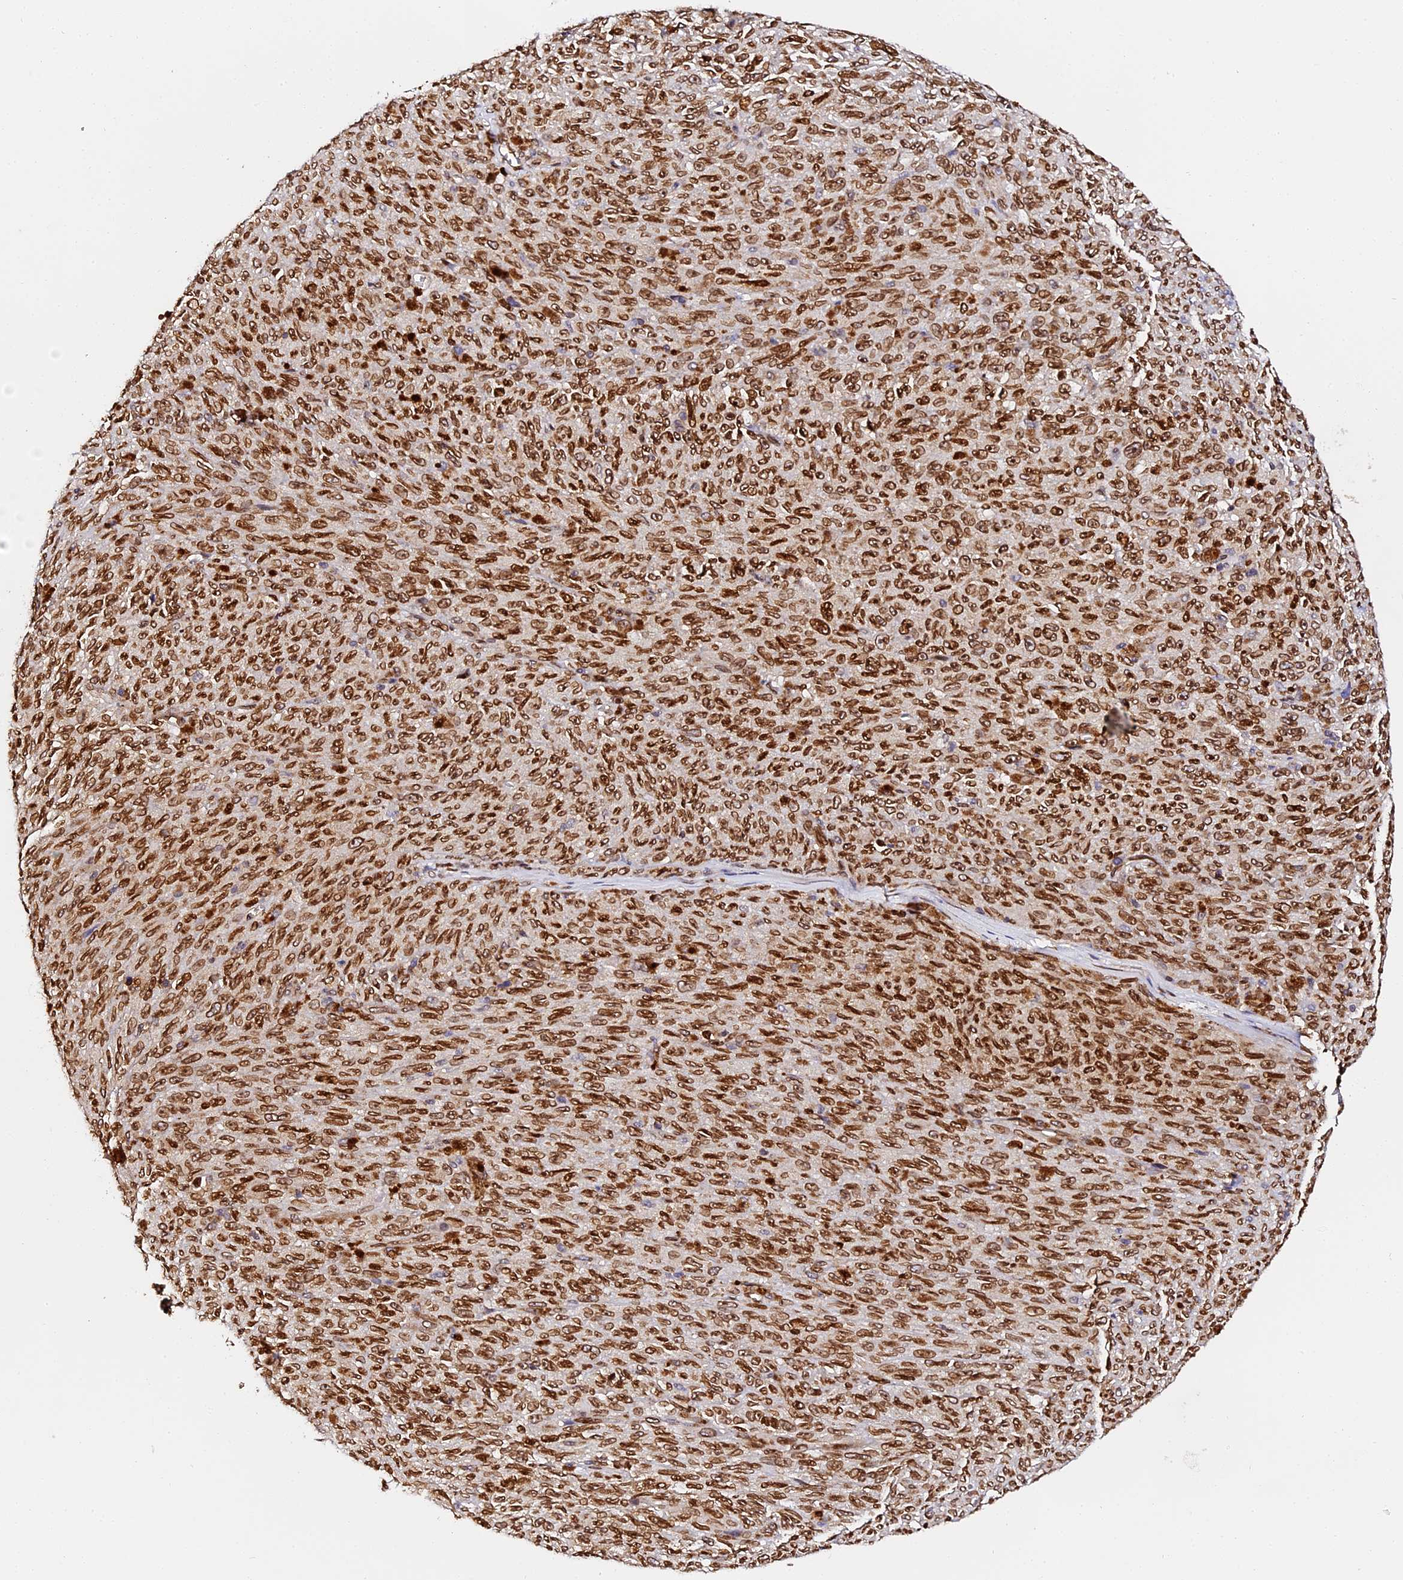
{"staining": {"intensity": "strong", "quantity": ">75%", "location": "cytoplasmic/membranous,nuclear"}, "tissue": "melanoma", "cell_type": "Tumor cells", "image_type": "cancer", "snomed": [{"axis": "morphology", "description": "Malignant melanoma, NOS"}, {"axis": "topography", "description": "Skin"}], "caption": "Malignant melanoma stained for a protein displays strong cytoplasmic/membranous and nuclear positivity in tumor cells.", "gene": "ANAPC5", "patient": {"sex": "female", "age": 82}}